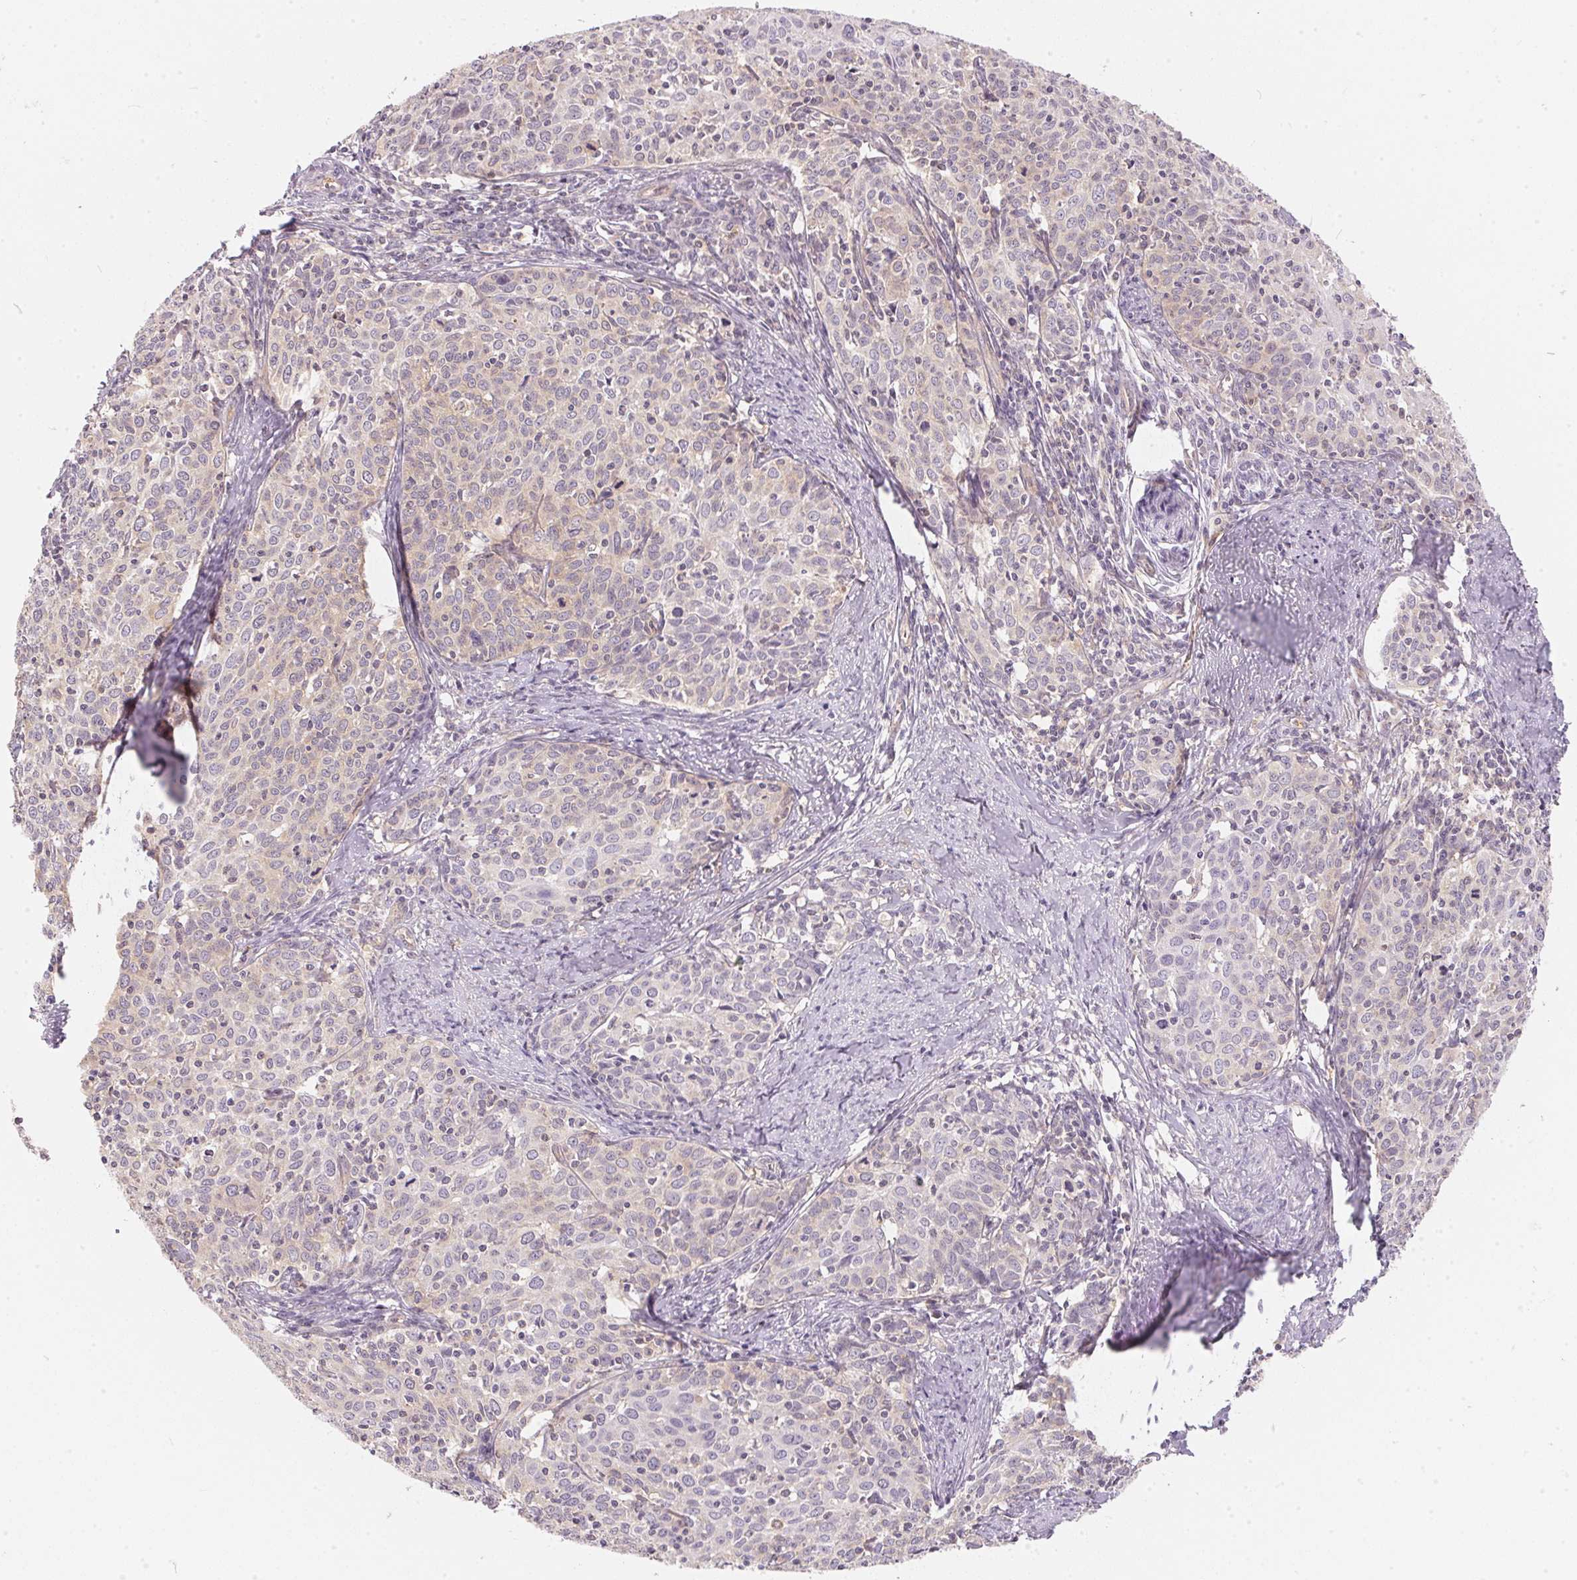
{"staining": {"intensity": "negative", "quantity": "none", "location": "none"}, "tissue": "cervical cancer", "cell_type": "Tumor cells", "image_type": "cancer", "snomed": [{"axis": "morphology", "description": "Squamous cell carcinoma, NOS"}, {"axis": "topography", "description": "Cervix"}], "caption": "There is no significant staining in tumor cells of squamous cell carcinoma (cervical).", "gene": "BLMH", "patient": {"sex": "female", "age": 62}}